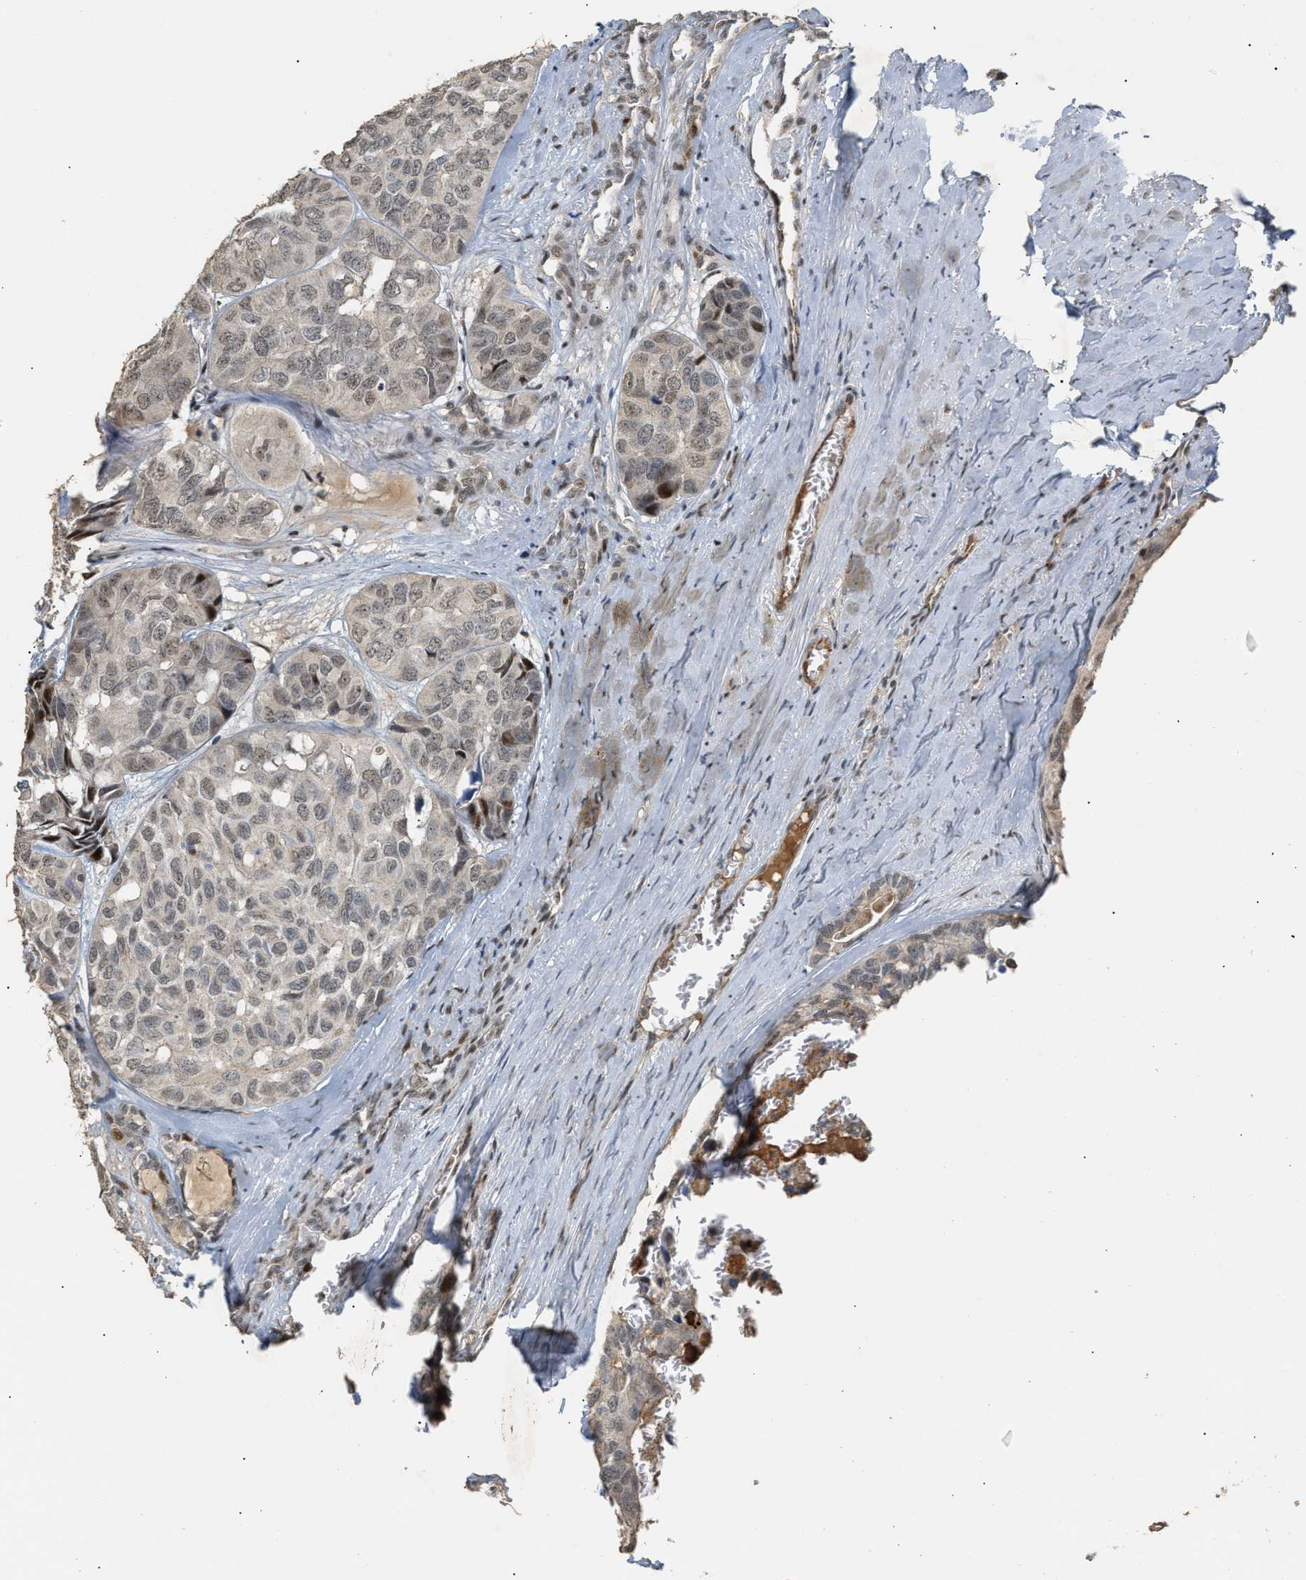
{"staining": {"intensity": "weak", "quantity": "<25%", "location": "nuclear"}, "tissue": "head and neck cancer", "cell_type": "Tumor cells", "image_type": "cancer", "snomed": [{"axis": "morphology", "description": "Adenocarcinoma, NOS"}, {"axis": "topography", "description": "Salivary gland, NOS"}, {"axis": "topography", "description": "Head-Neck"}], "caption": "This is an immunohistochemistry image of head and neck cancer. There is no staining in tumor cells.", "gene": "ZFAND5", "patient": {"sex": "female", "age": 76}}